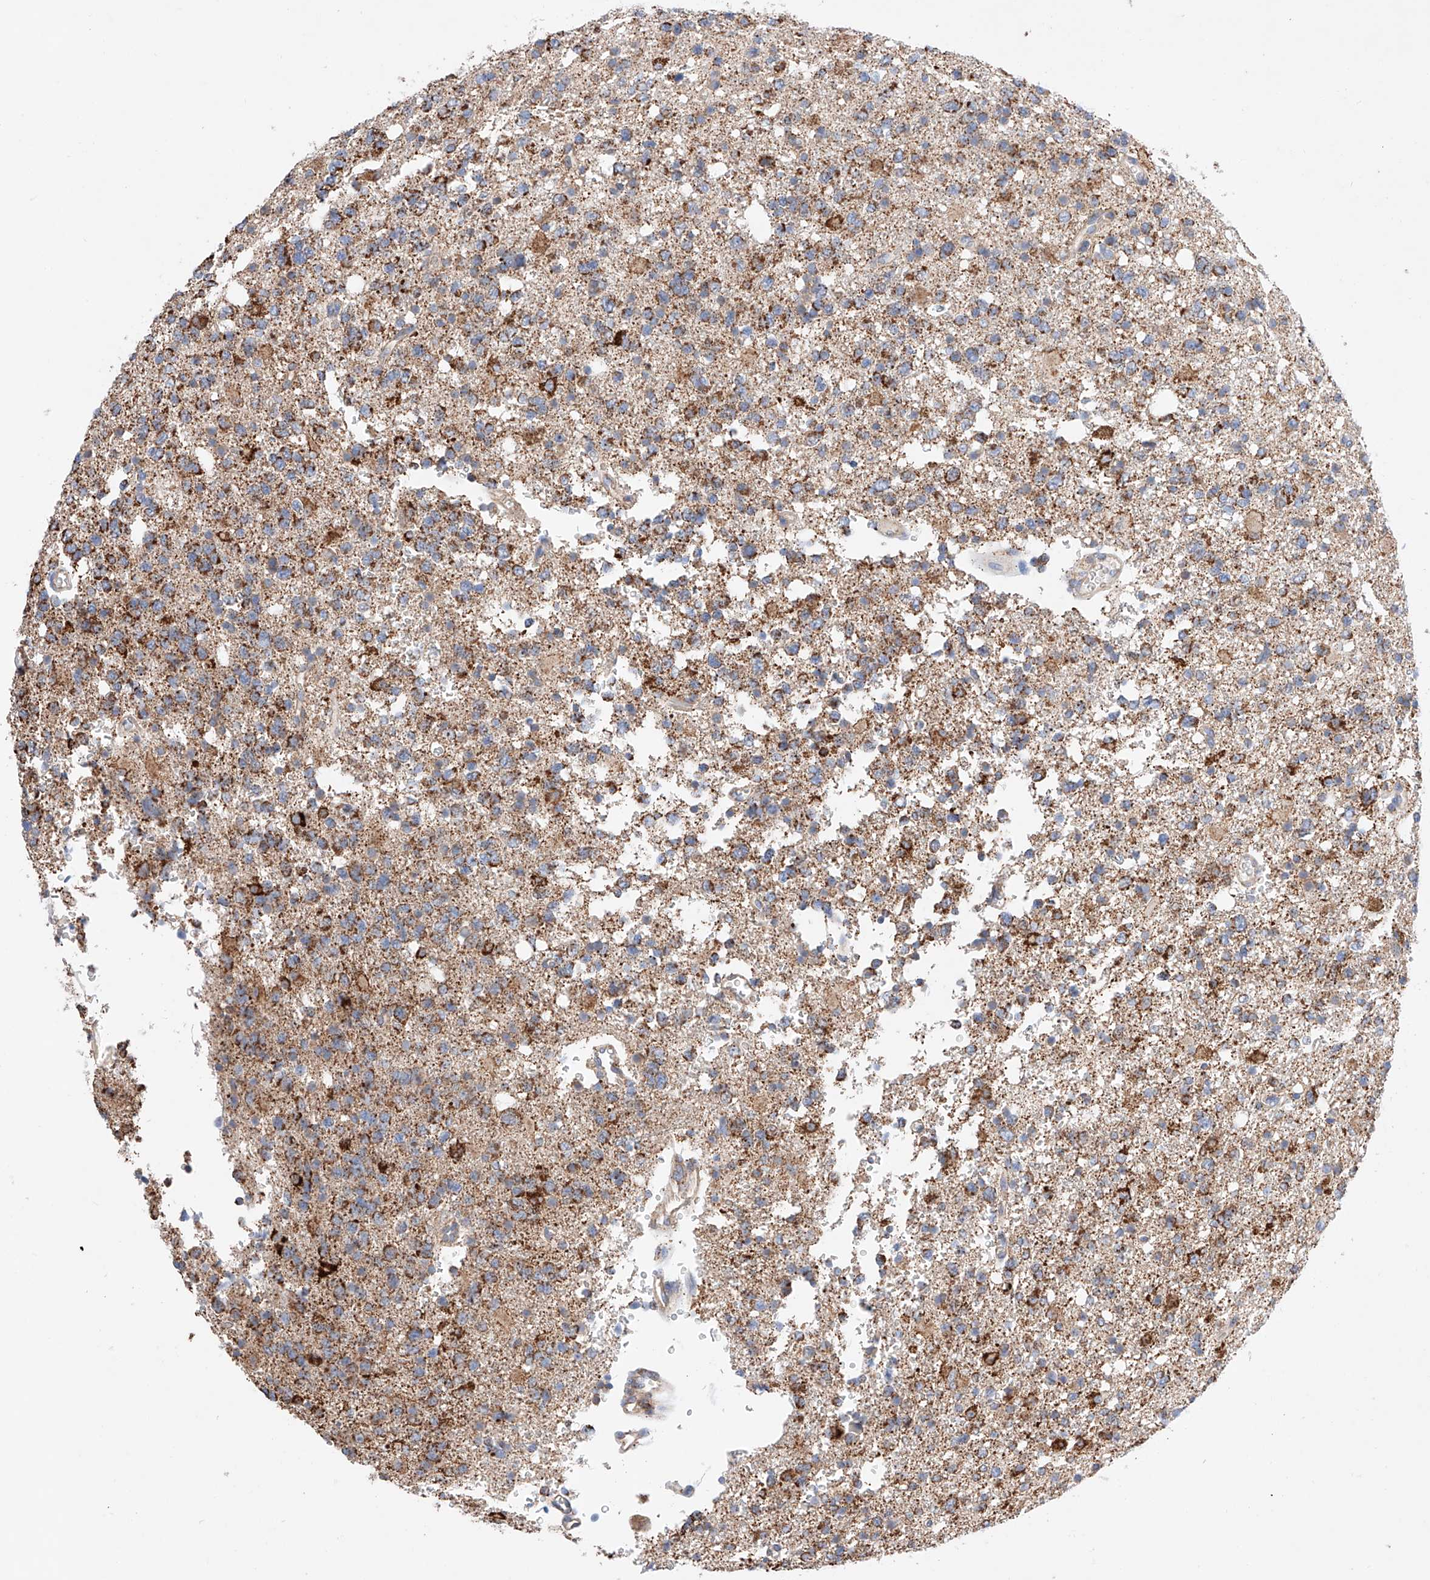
{"staining": {"intensity": "moderate", "quantity": "25%-75%", "location": "cytoplasmic/membranous"}, "tissue": "glioma", "cell_type": "Tumor cells", "image_type": "cancer", "snomed": [{"axis": "morphology", "description": "Glioma, malignant, High grade"}, {"axis": "topography", "description": "Brain"}], "caption": "Protein expression analysis of high-grade glioma (malignant) reveals moderate cytoplasmic/membranous positivity in about 25%-75% of tumor cells.", "gene": "KTI12", "patient": {"sex": "female", "age": 62}}